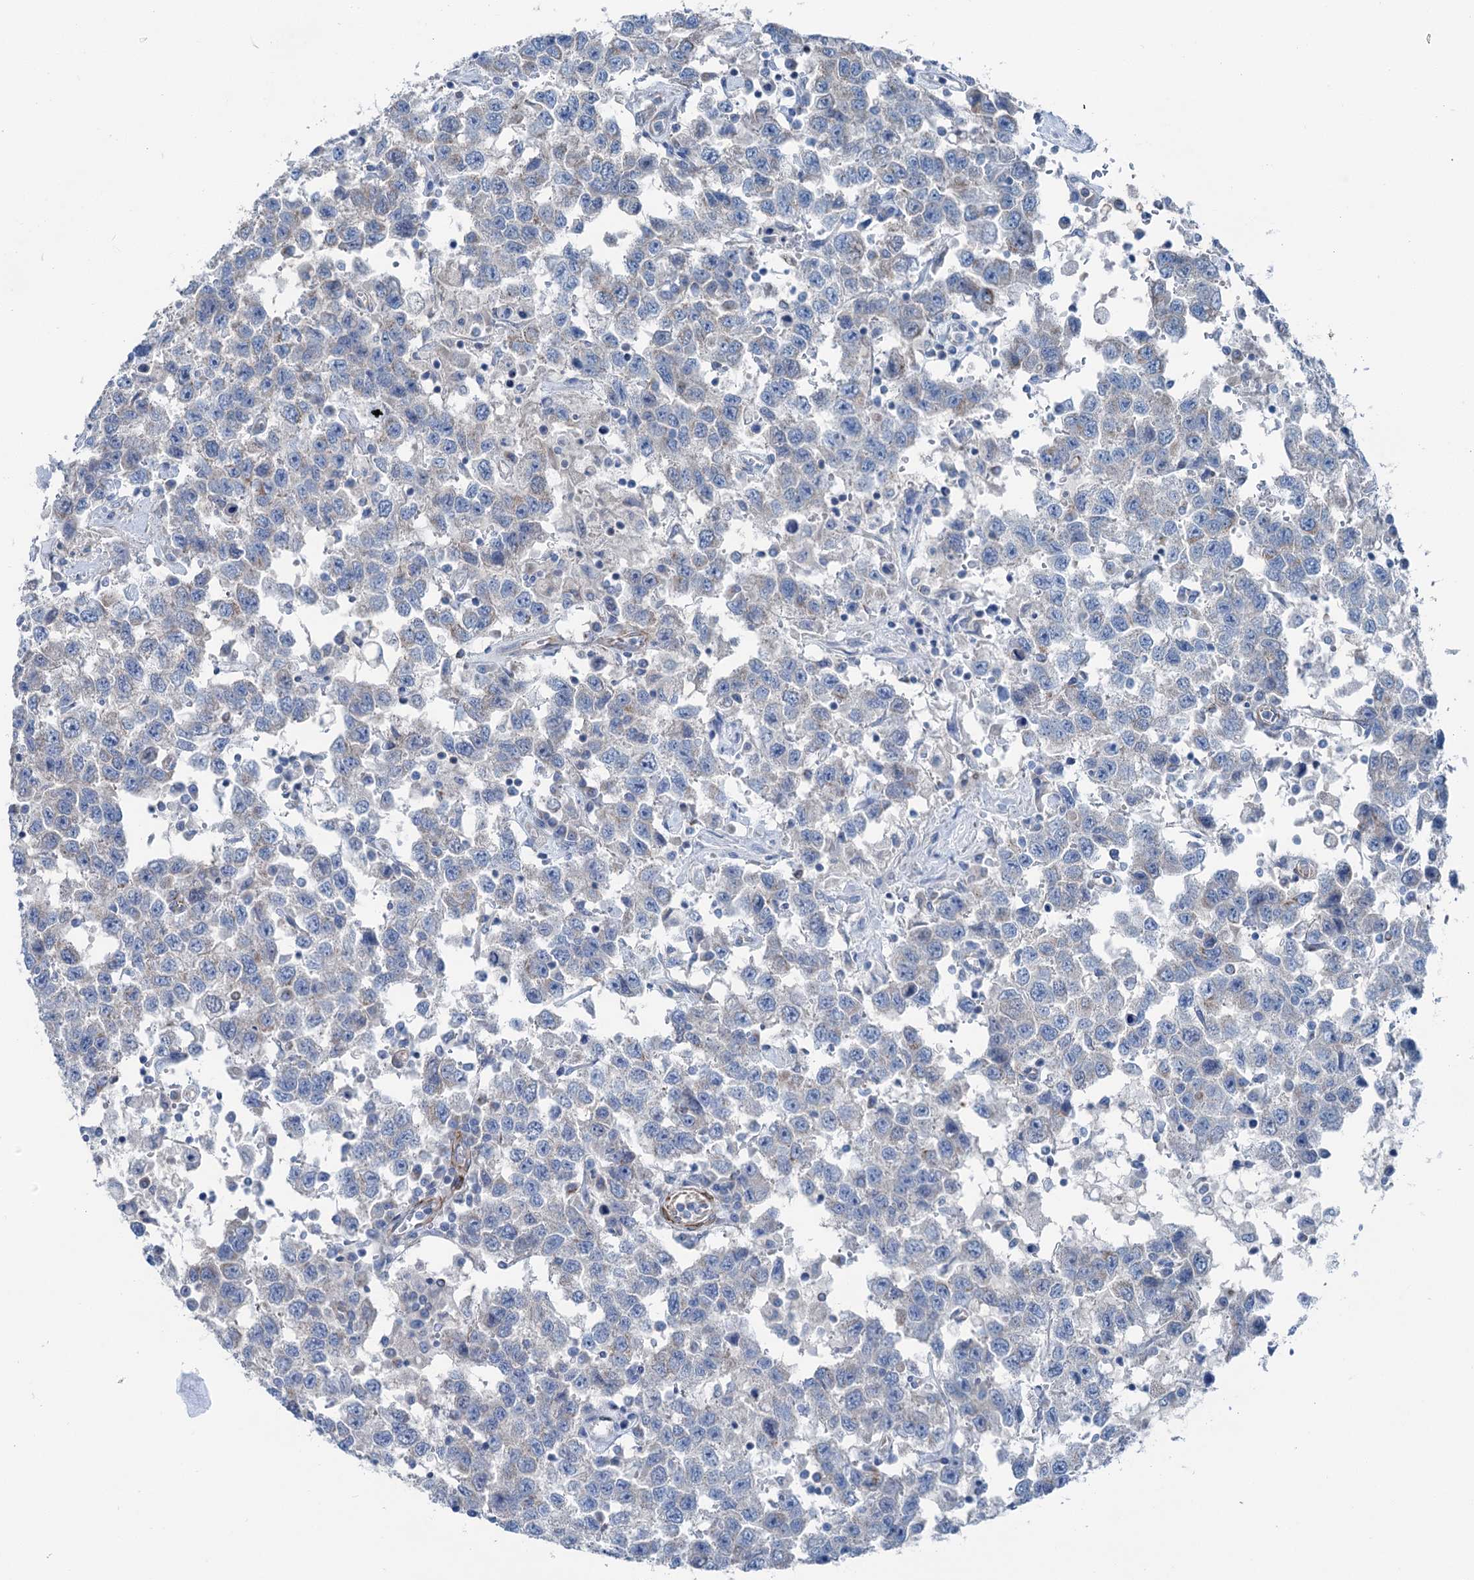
{"staining": {"intensity": "negative", "quantity": "none", "location": "none"}, "tissue": "testis cancer", "cell_type": "Tumor cells", "image_type": "cancer", "snomed": [{"axis": "morphology", "description": "Seminoma, NOS"}, {"axis": "topography", "description": "Testis"}], "caption": "This is an IHC micrograph of human seminoma (testis). There is no positivity in tumor cells.", "gene": "CALCOCO1", "patient": {"sex": "male", "age": 41}}